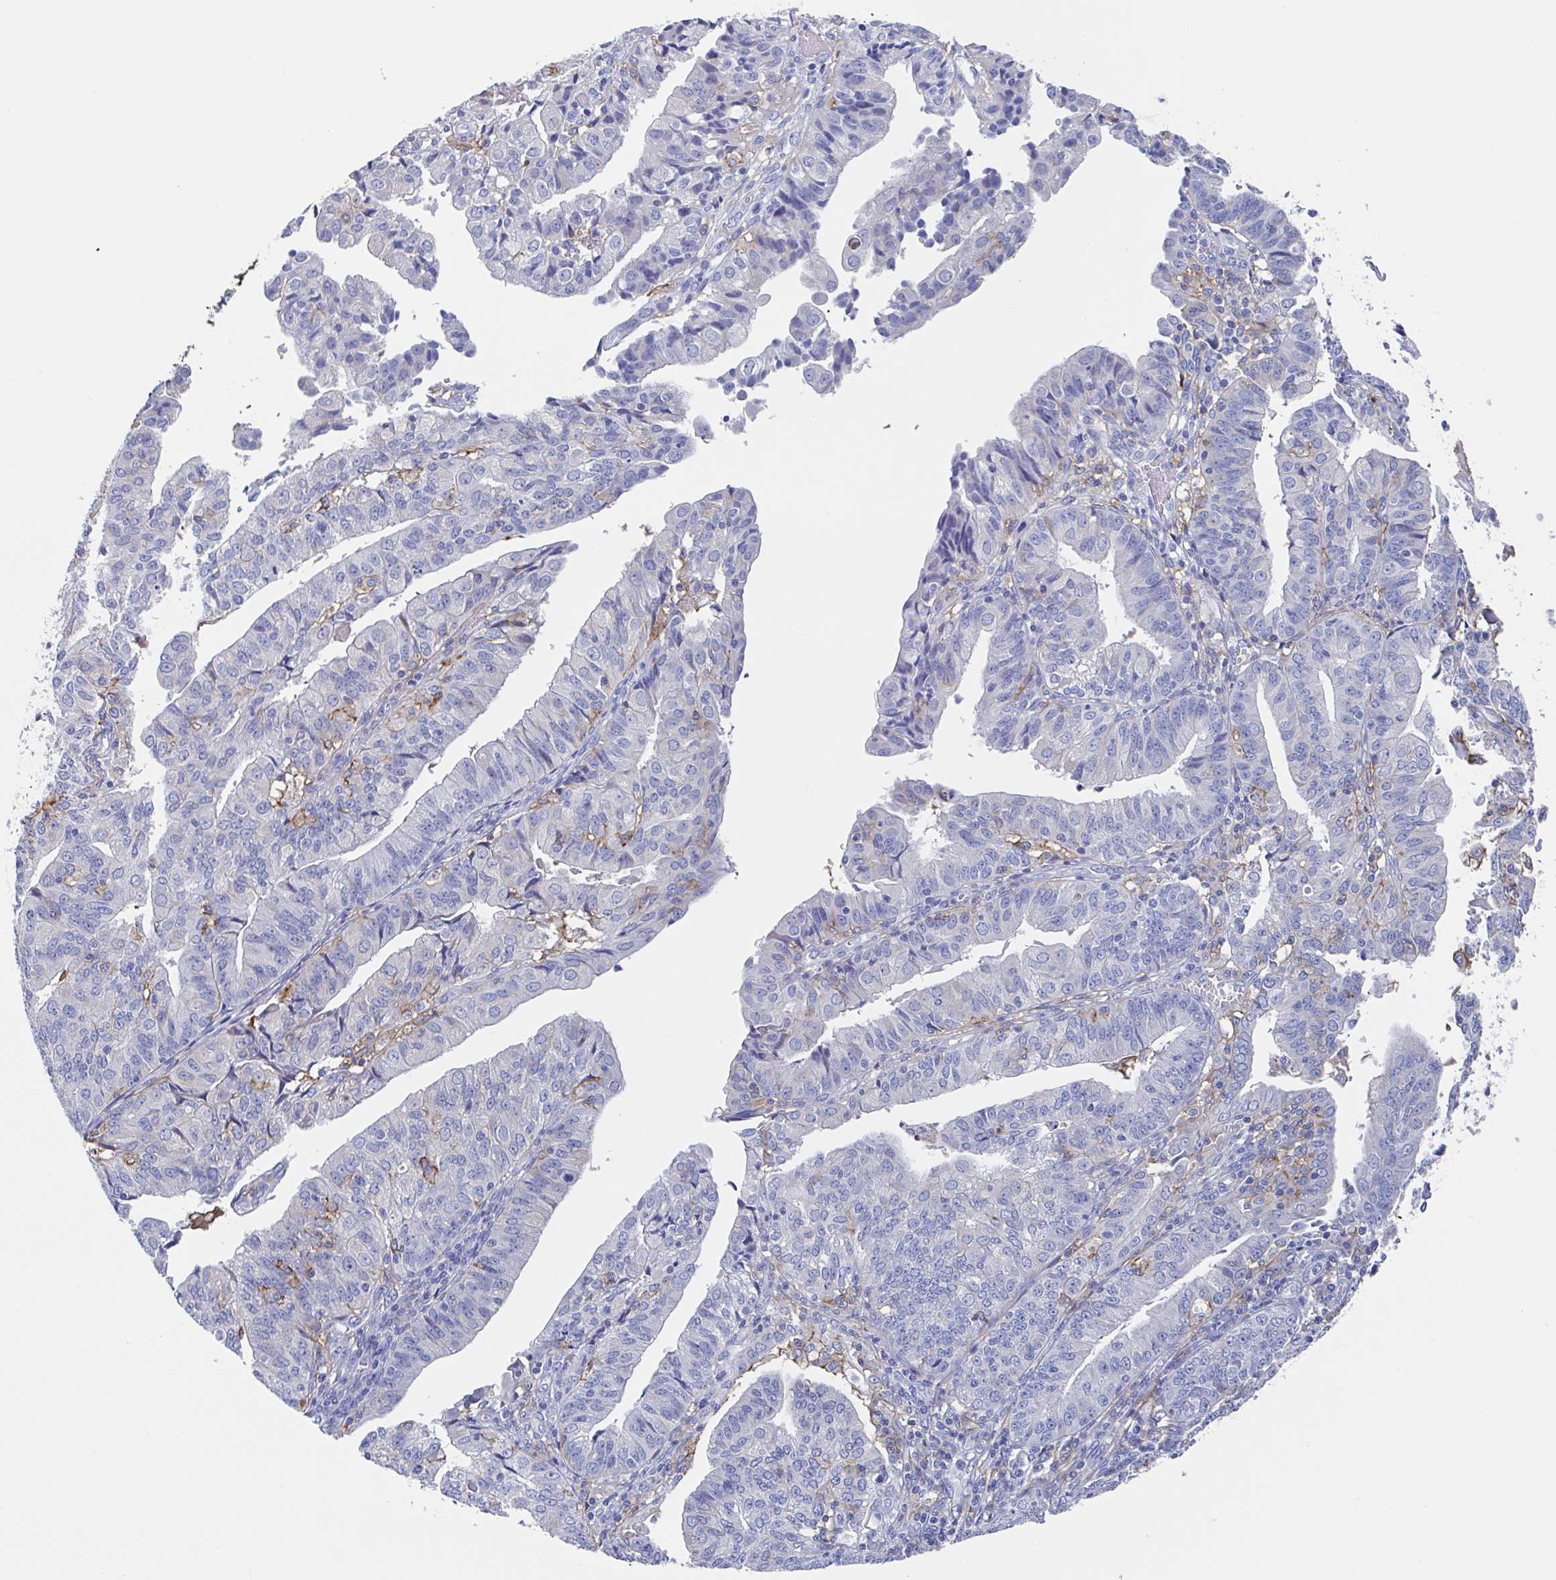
{"staining": {"intensity": "negative", "quantity": "none", "location": "none"}, "tissue": "endometrial cancer", "cell_type": "Tumor cells", "image_type": "cancer", "snomed": [{"axis": "morphology", "description": "Adenocarcinoma, NOS"}, {"axis": "topography", "description": "Endometrium"}], "caption": "This is an immunohistochemistry photomicrograph of human endometrial cancer (adenocarcinoma). There is no positivity in tumor cells.", "gene": "FCGR3A", "patient": {"sex": "female", "age": 56}}